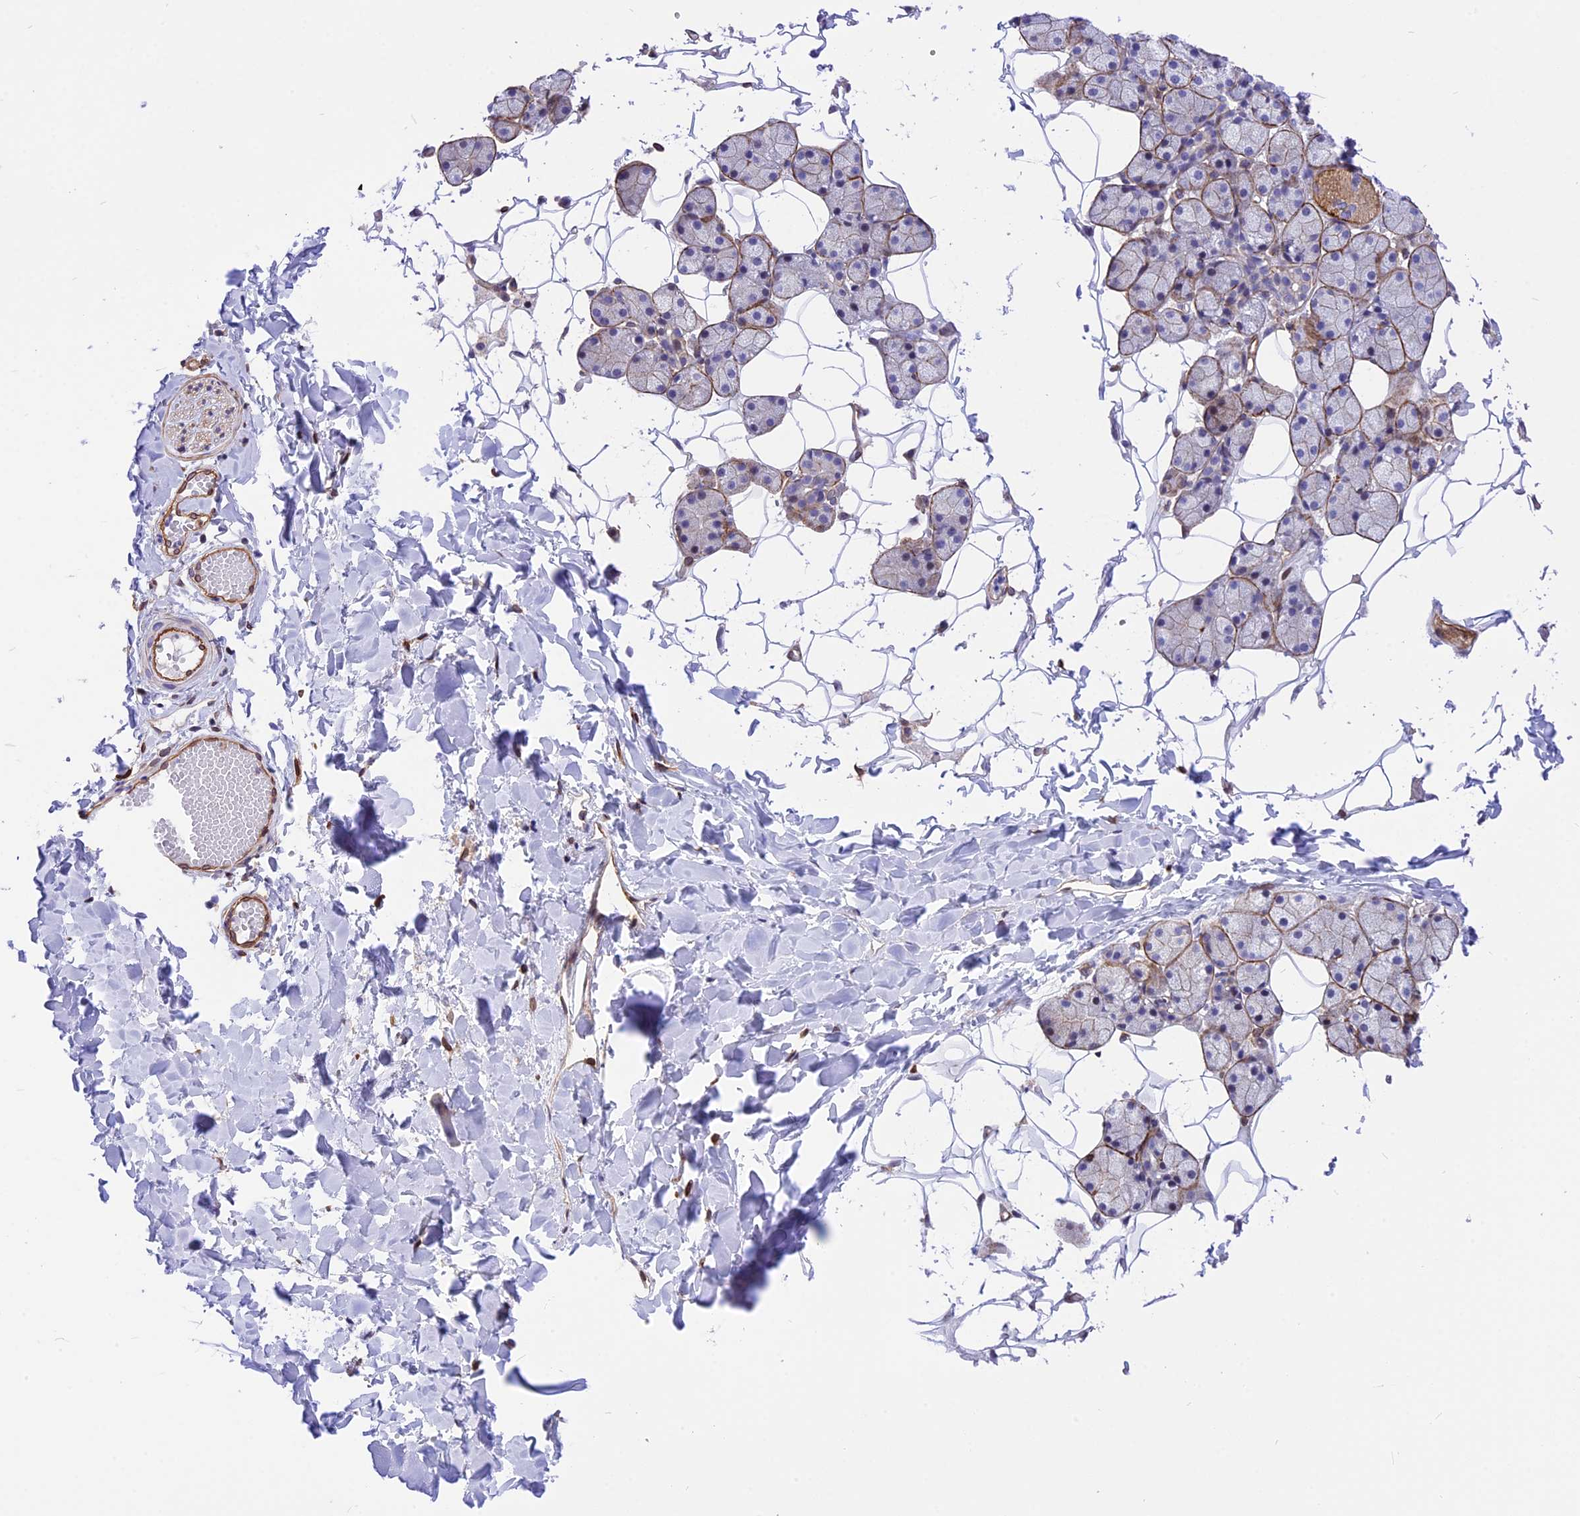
{"staining": {"intensity": "moderate", "quantity": "25%-75%", "location": "cytoplasmic/membranous"}, "tissue": "salivary gland", "cell_type": "Glandular cells", "image_type": "normal", "snomed": [{"axis": "morphology", "description": "Normal tissue, NOS"}, {"axis": "topography", "description": "Salivary gland"}], "caption": "About 25%-75% of glandular cells in normal salivary gland exhibit moderate cytoplasmic/membranous protein positivity as visualized by brown immunohistochemical staining.", "gene": "R3HDM4", "patient": {"sex": "female", "age": 33}}